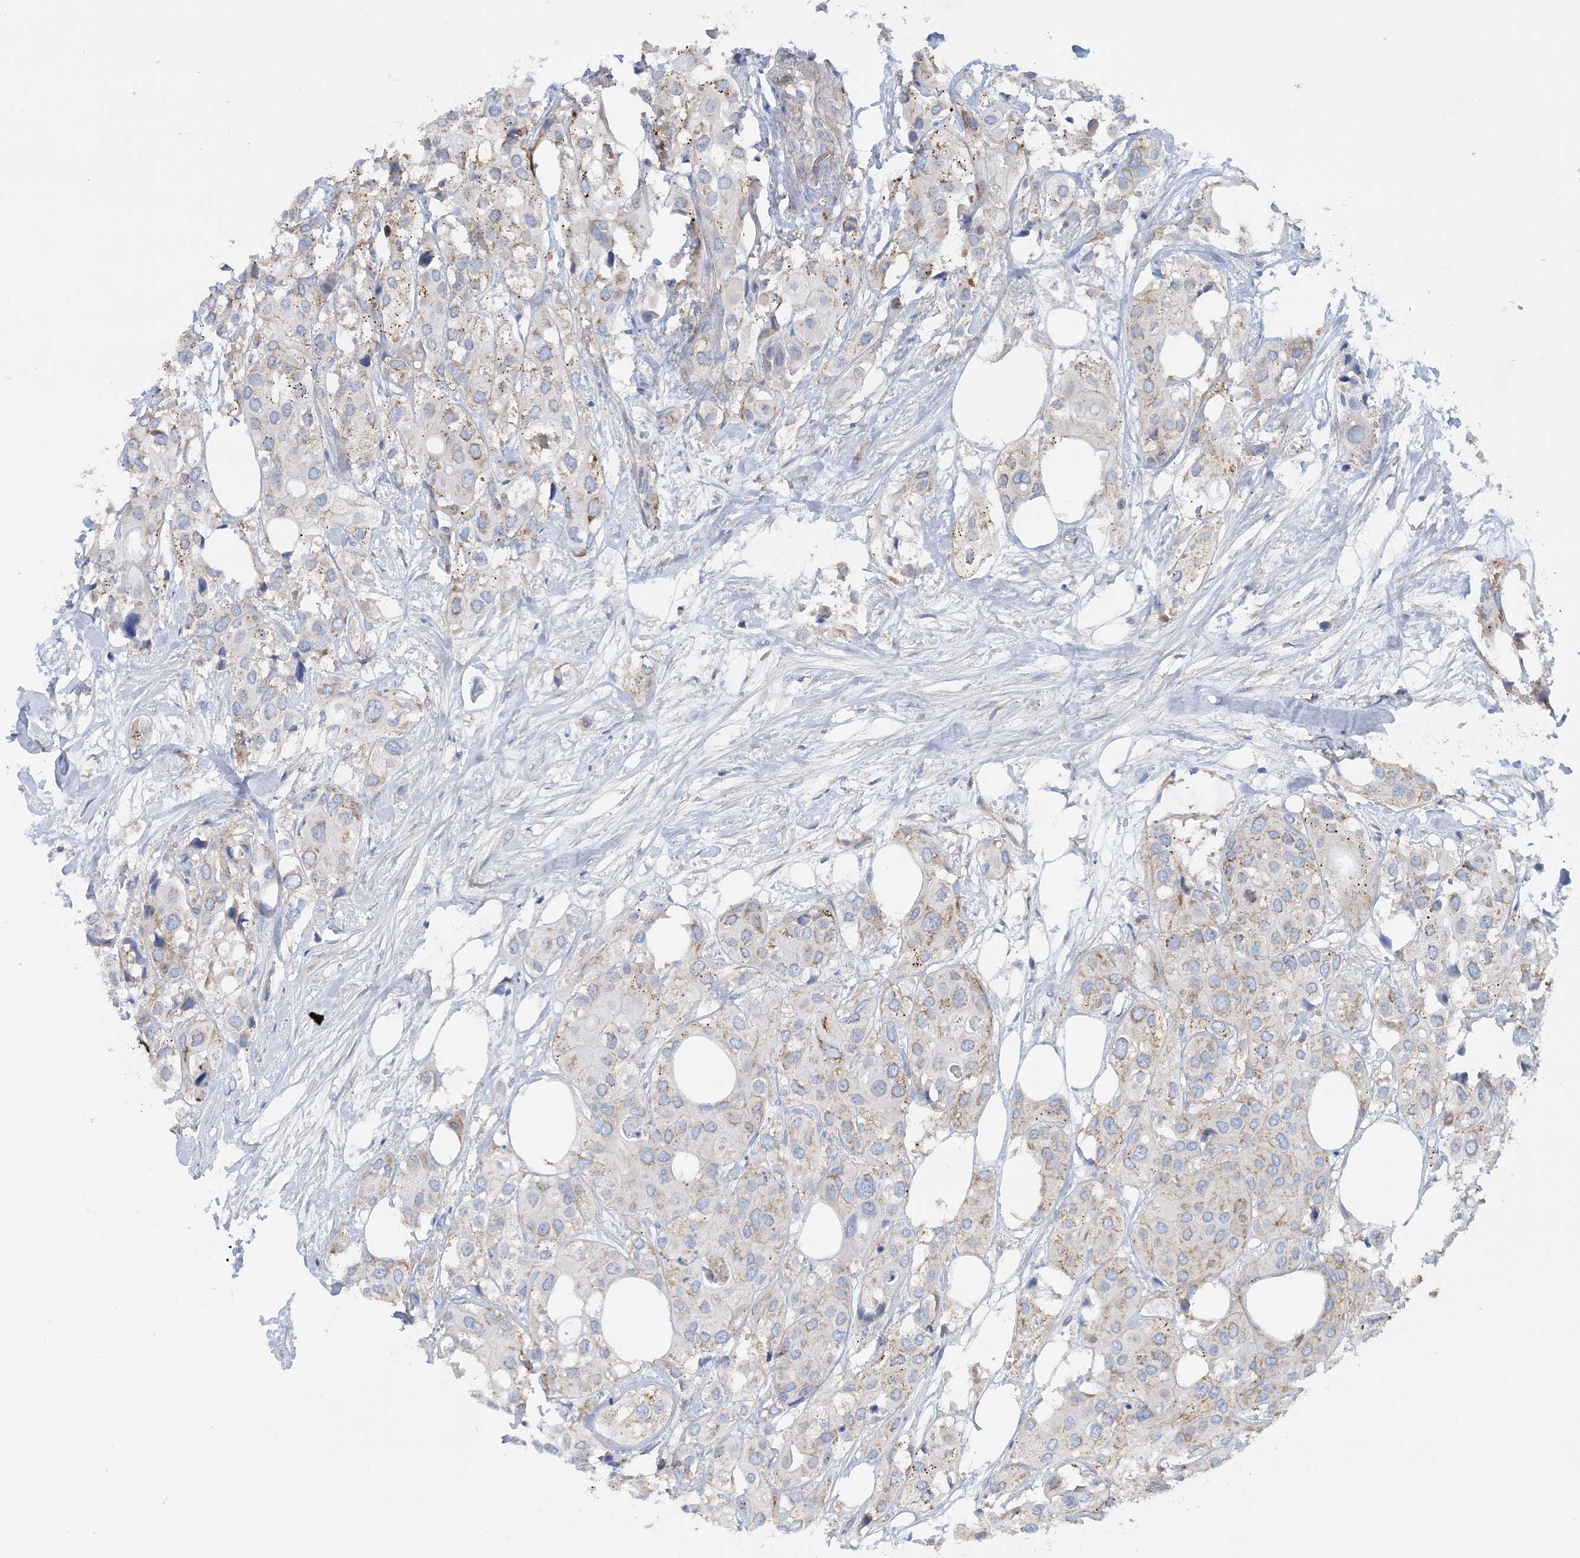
{"staining": {"intensity": "weak", "quantity": "25%-75%", "location": "cytoplasmic/membranous"}, "tissue": "urothelial cancer", "cell_type": "Tumor cells", "image_type": "cancer", "snomed": [{"axis": "morphology", "description": "Urothelial carcinoma, High grade"}, {"axis": "topography", "description": "Urinary bladder"}], "caption": "Immunohistochemical staining of urothelial cancer shows low levels of weak cytoplasmic/membranous protein expression in about 25%-75% of tumor cells.", "gene": "CALHM5", "patient": {"sex": "male", "age": 64}}